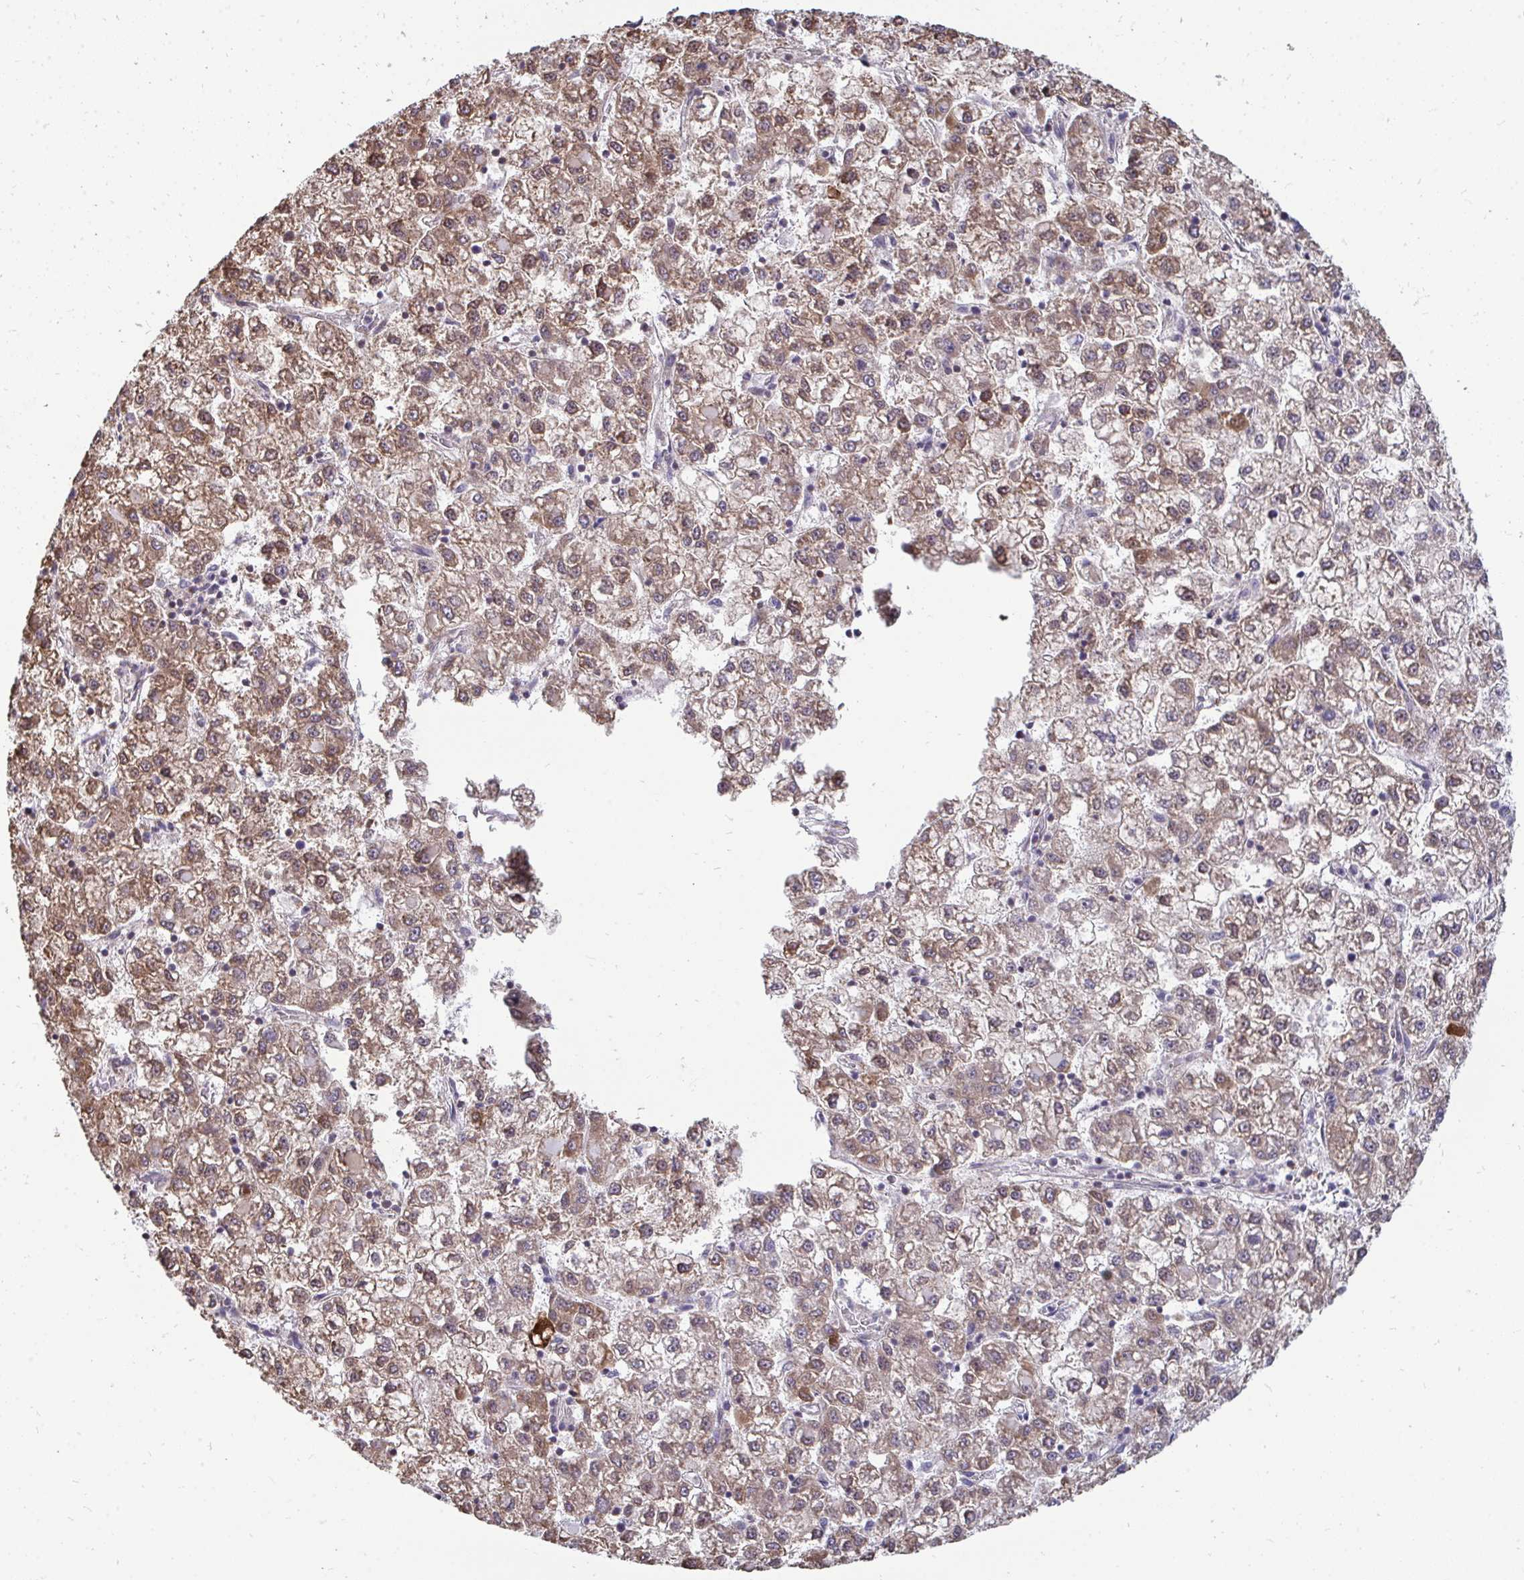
{"staining": {"intensity": "moderate", "quantity": ">75%", "location": "cytoplasmic/membranous"}, "tissue": "liver cancer", "cell_type": "Tumor cells", "image_type": "cancer", "snomed": [{"axis": "morphology", "description": "Carcinoma, Hepatocellular, NOS"}, {"axis": "topography", "description": "Liver"}], "caption": "Liver cancer tissue displays moderate cytoplasmic/membranous positivity in approximately >75% of tumor cells, visualized by immunohistochemistry.", "gene": "DNAJA2", "patient": {"sex": "male", "age": 40}}